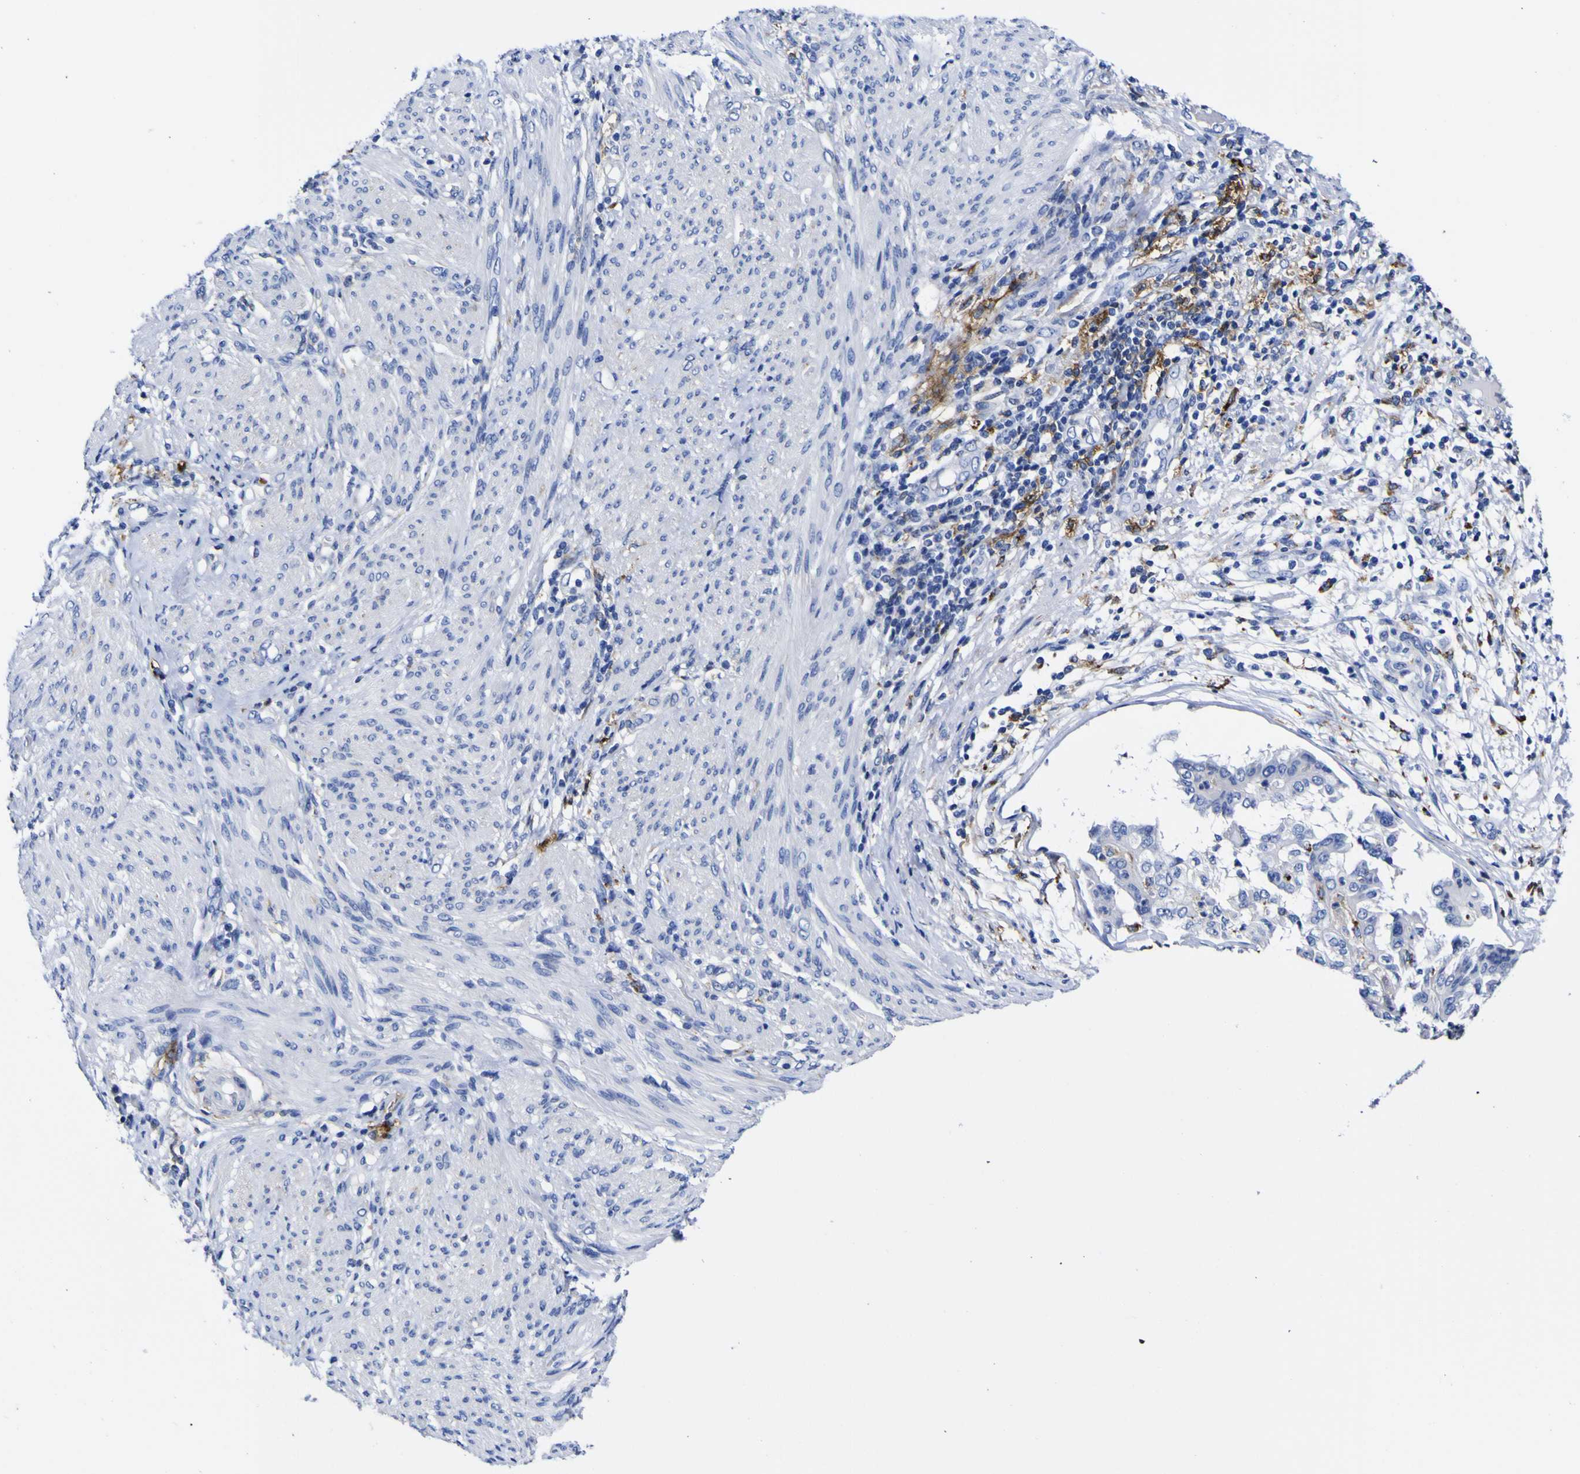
{"staining": {"intensity": "strong", "quantity": "<25%", "location": "cytoplasmic/membranous"}, "tissue": "endometrial cancer", "cell_type": "Tumor cells", "image_type": "cancer", "snomed": [{"axis": "morphology", "description": "Adenocarcinoma, NOS"}, {"axis": "topography", "description": "Endometrium"}], "caption": "Immunohistochemistry staining of endometrial cancer, which shows medium levels of strong cytoplasmic/membranous expression in about <25% of tumor cells indicating strong cytoplasmic/membranous protein expression. The staining was performed using DAB (brown) for protein detection and nuclei were counterstained in hematoxylin (blue).", "gene": "HLA-DQA1", "patient": {"sex": "female", "age": 85}}